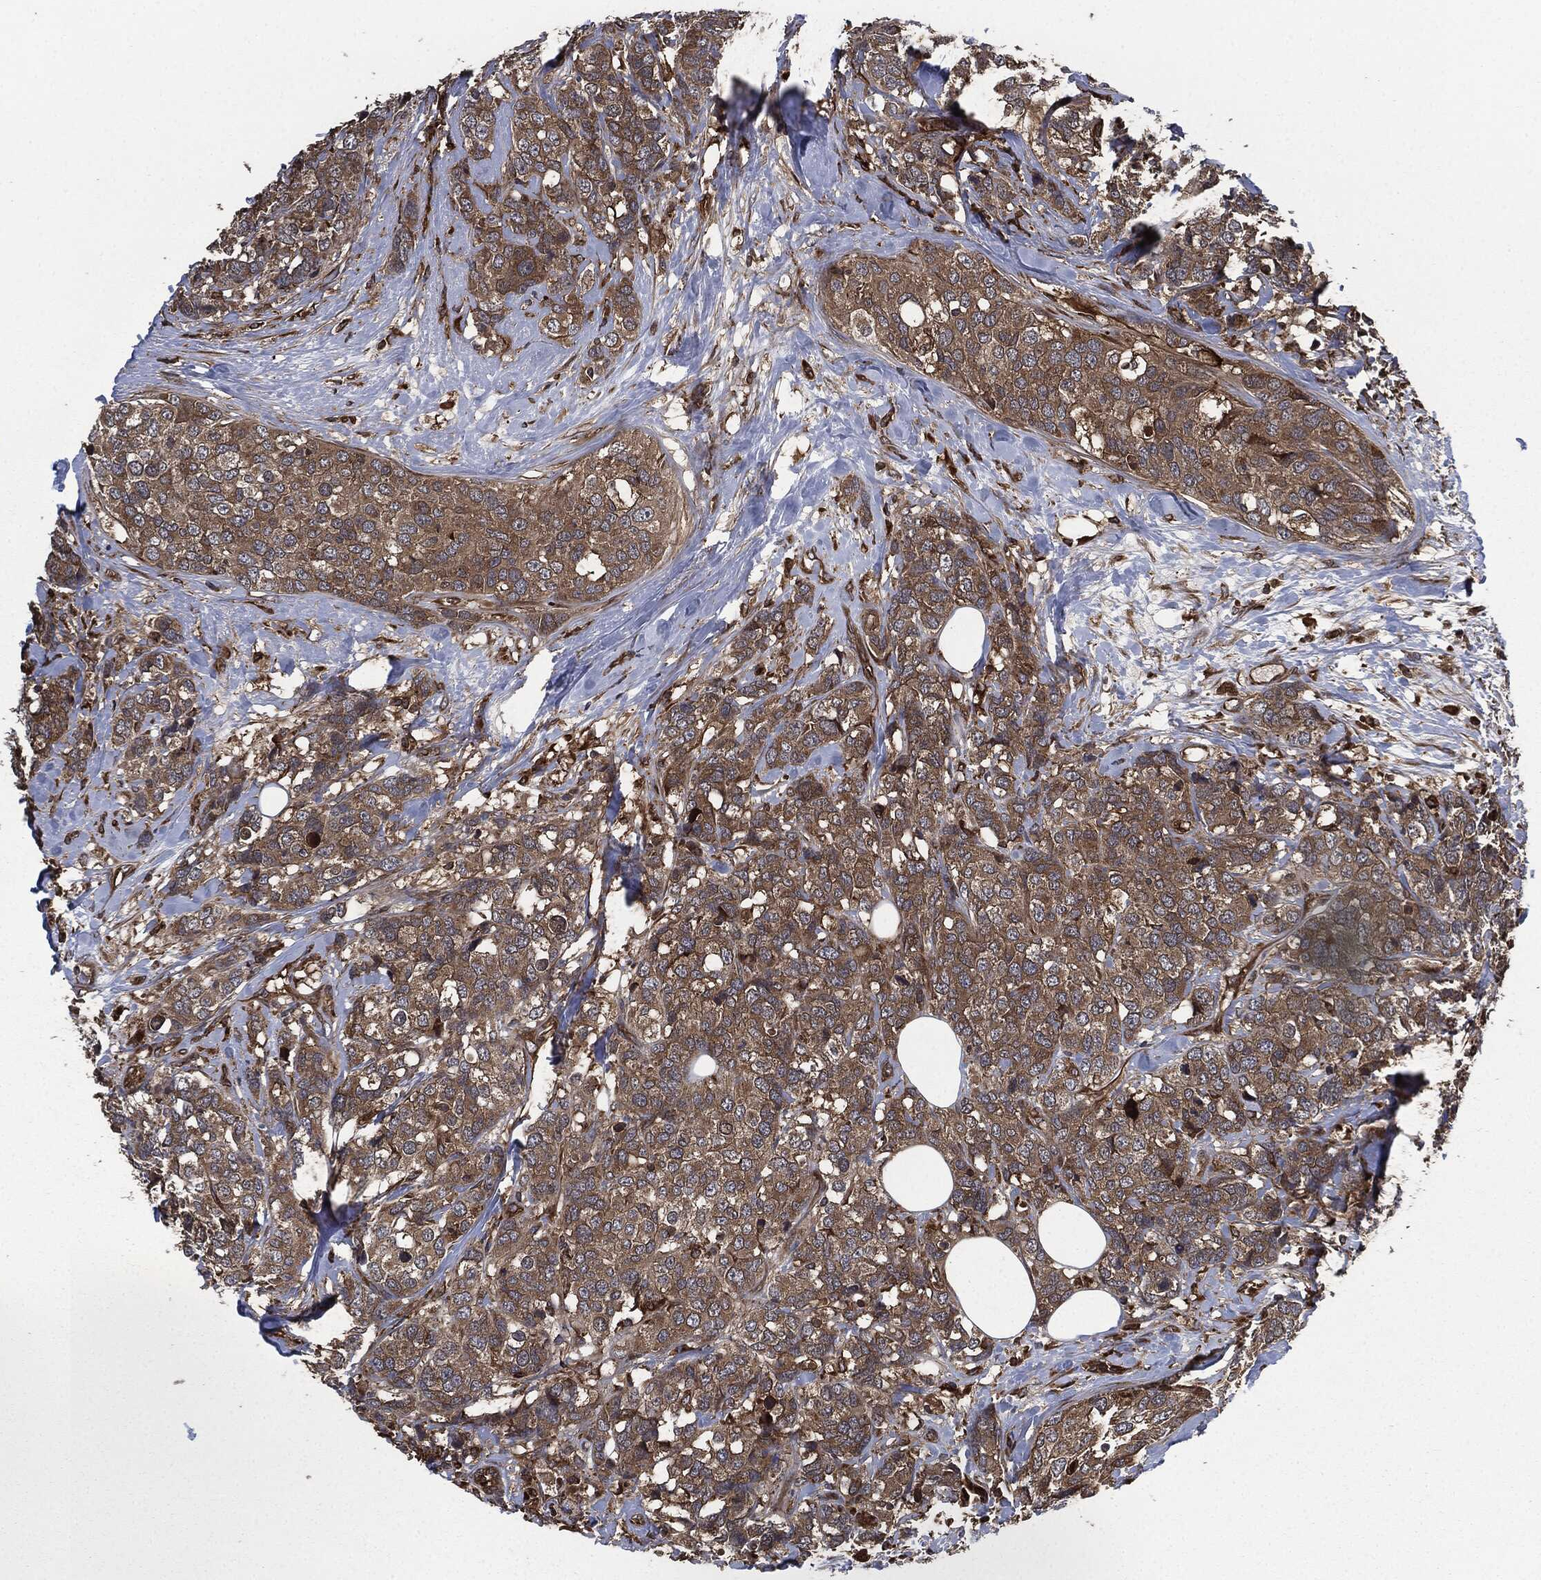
{"staining": {"intensity": "moderate", "quantity": ">75%", "location": "cytoplasmic/membranous"}, "tissue": "breast cancer", "cell_type": "Tumor cells", "image_type": "cancer", "snomed": [{"axis": "morphology", "description": "Lobular carcinoma"}, {"axis": "topography", "description": "Breast"}], "caption": "Breast cancer (lobular carcinoma) stained for a protein (brown) demonstrates moderate cytoplasmic/membranous positive staining in approximately >75% of tumor cells.", "gene": "RAP1GDS1", "patient": {"sex": "female", "age": 59}}